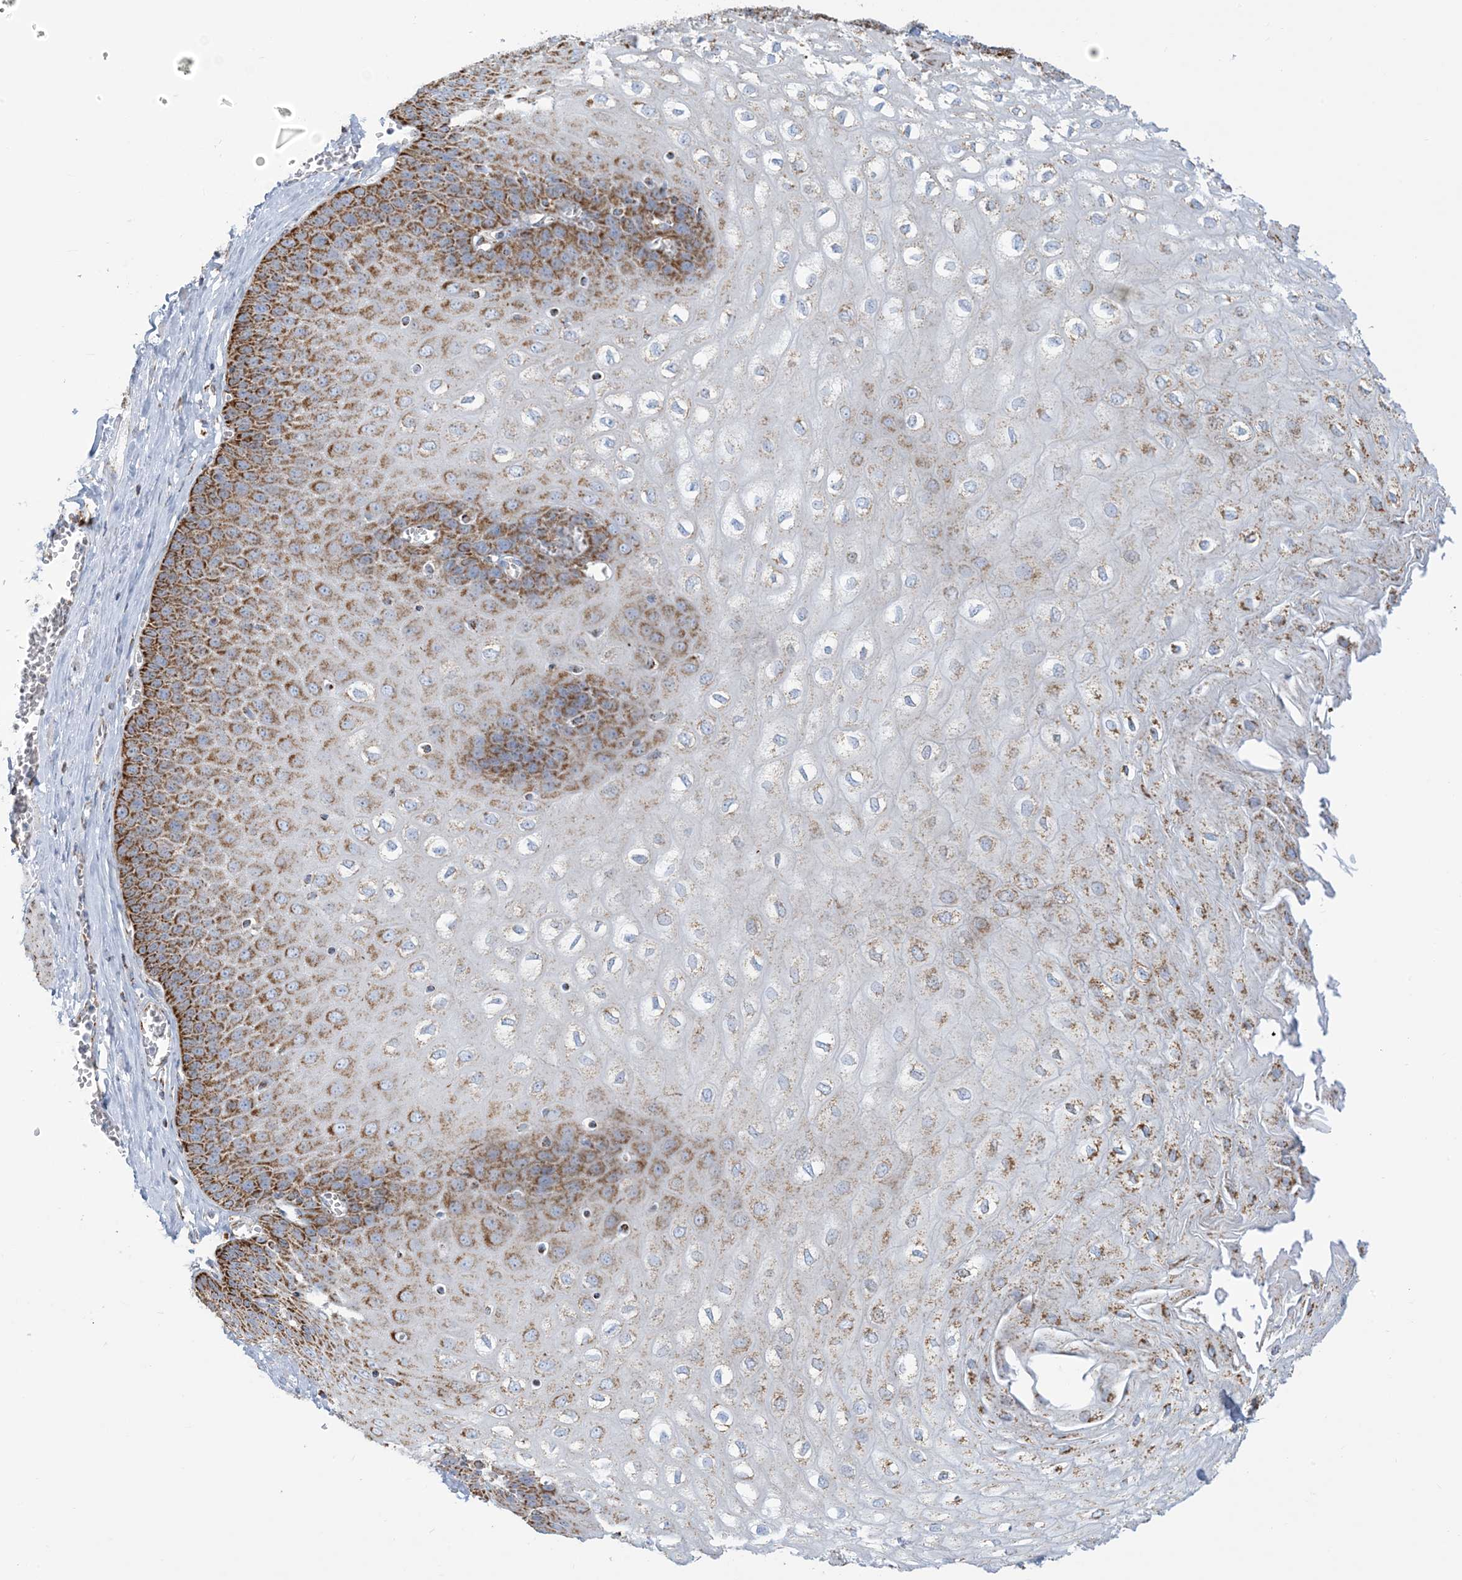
{"staining": {"intensity": "strong", "quantity": ">75%", "location": "cytoplasmic/membranous"}, "tissue": "esophagus", "cell_type": "Squamous epithelial cells", "image_type": "normal", "snomed": [{"axis": "morphology", "description": "Normal tissue, NOS"}, {"axis": "topography", "description": "Esophagus"}], "caption": "IHC (DAB (3,3'-diaminobenzidine)) staining of unremarkable esophagus exhibits strong cytoplasmic/membranous protein expression in about >75% of squamous epithelial cells.", "gene": "SAMM50", "patient": {"sex": "male", "age": 60}}